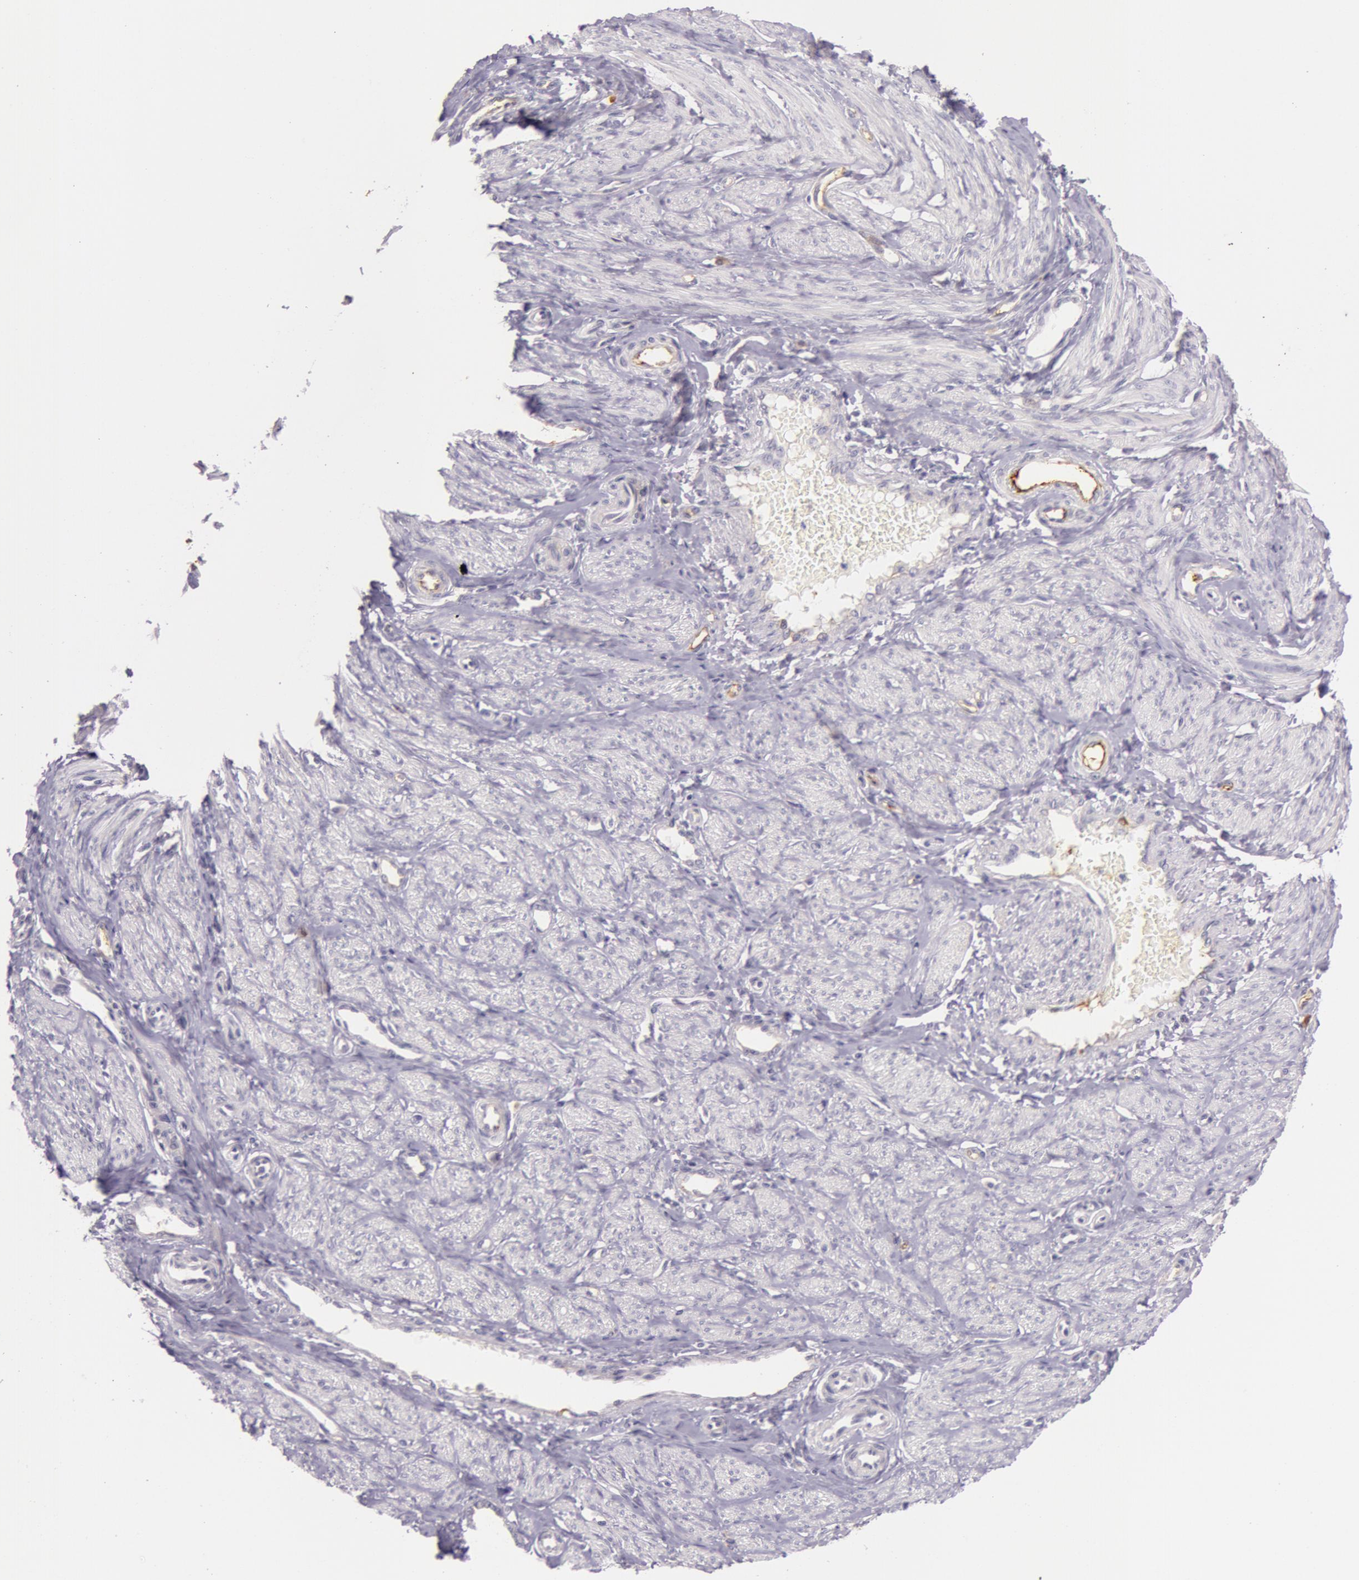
{"staining": {"intensity": "negative", "quantity": "none", "location": "none"}, "tissue": "smooth muscle", "cell_type": "Smooth muscle cells", "image_type": "normal", "snomed": [{"axis": "morphology", "description": "Normal tissue, NOS"}, {"axis": "topography", "description": "Smooth muscle"}, {"axis": "topography", "description": "Uterus"}], "caption": "Immunohistochemistry (IHC) image of unremarkable smooth muscle: smooth muscle stained with DAB (3,3'-diaminobenzidine) demonstrates no significant protein expression in smooth muscle cells.", "gene": "C4BPA", "patient": {"sex": "female", "age": 39}}